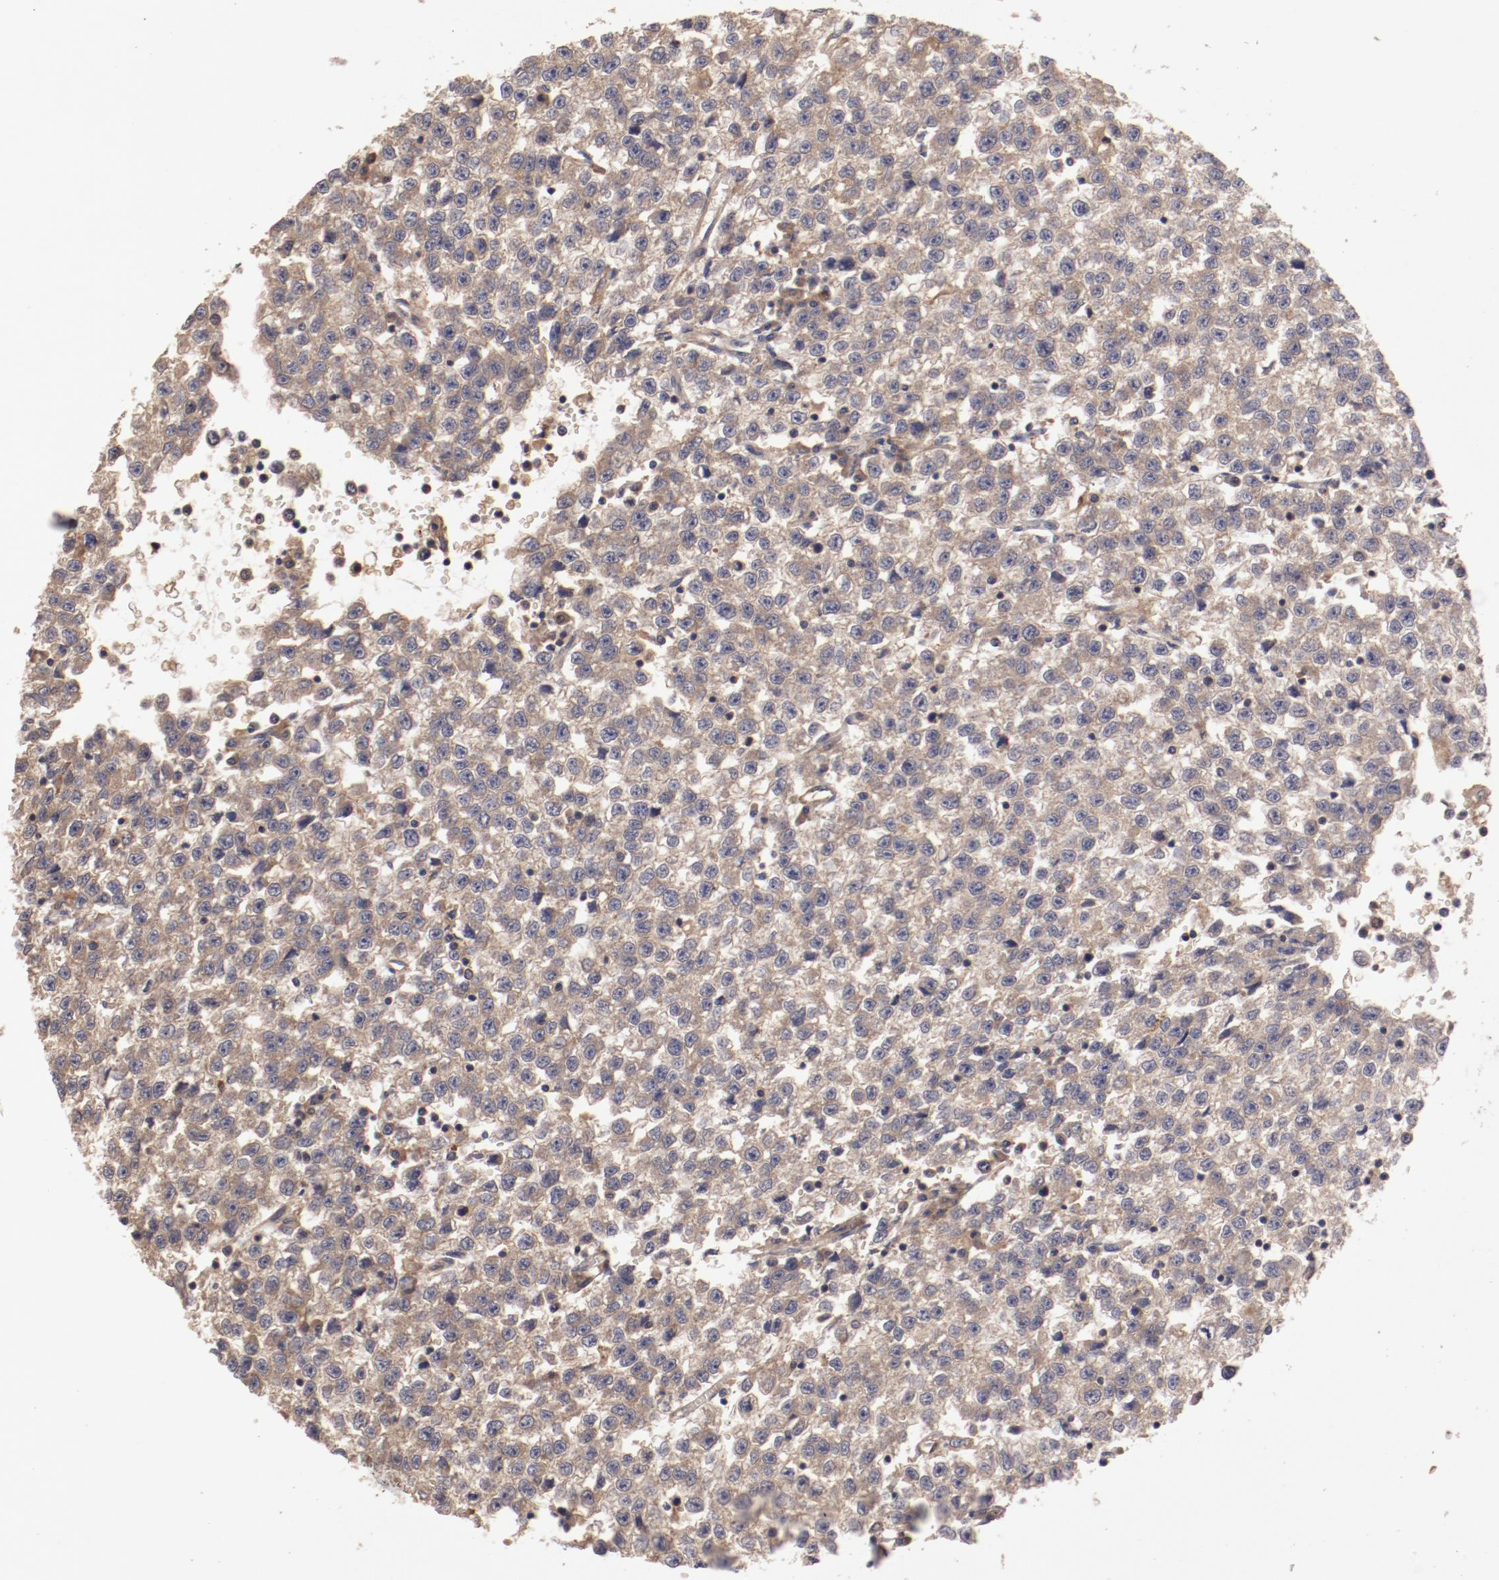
{"staining": {"intensity": "moderate", "quantity": ">75%", "location": "cytoplasmic/membranous"}, "tissue": "testis cancer", "cell_type": "Tumor cells", "image_type": "cancer", "snomed": [{"axis": "morphology", "description": "Seminoma, NOS"}, {"axis": "topography", "description": "Testis"}], "caption": "Immunohistochemical staining of human testis cancer exhibits moderate cytoplasmic/membranous protein staining in about >75% of tumor cells.", "gene": "LRRC75B", "patient": {"sex": "male", "age": 35}}